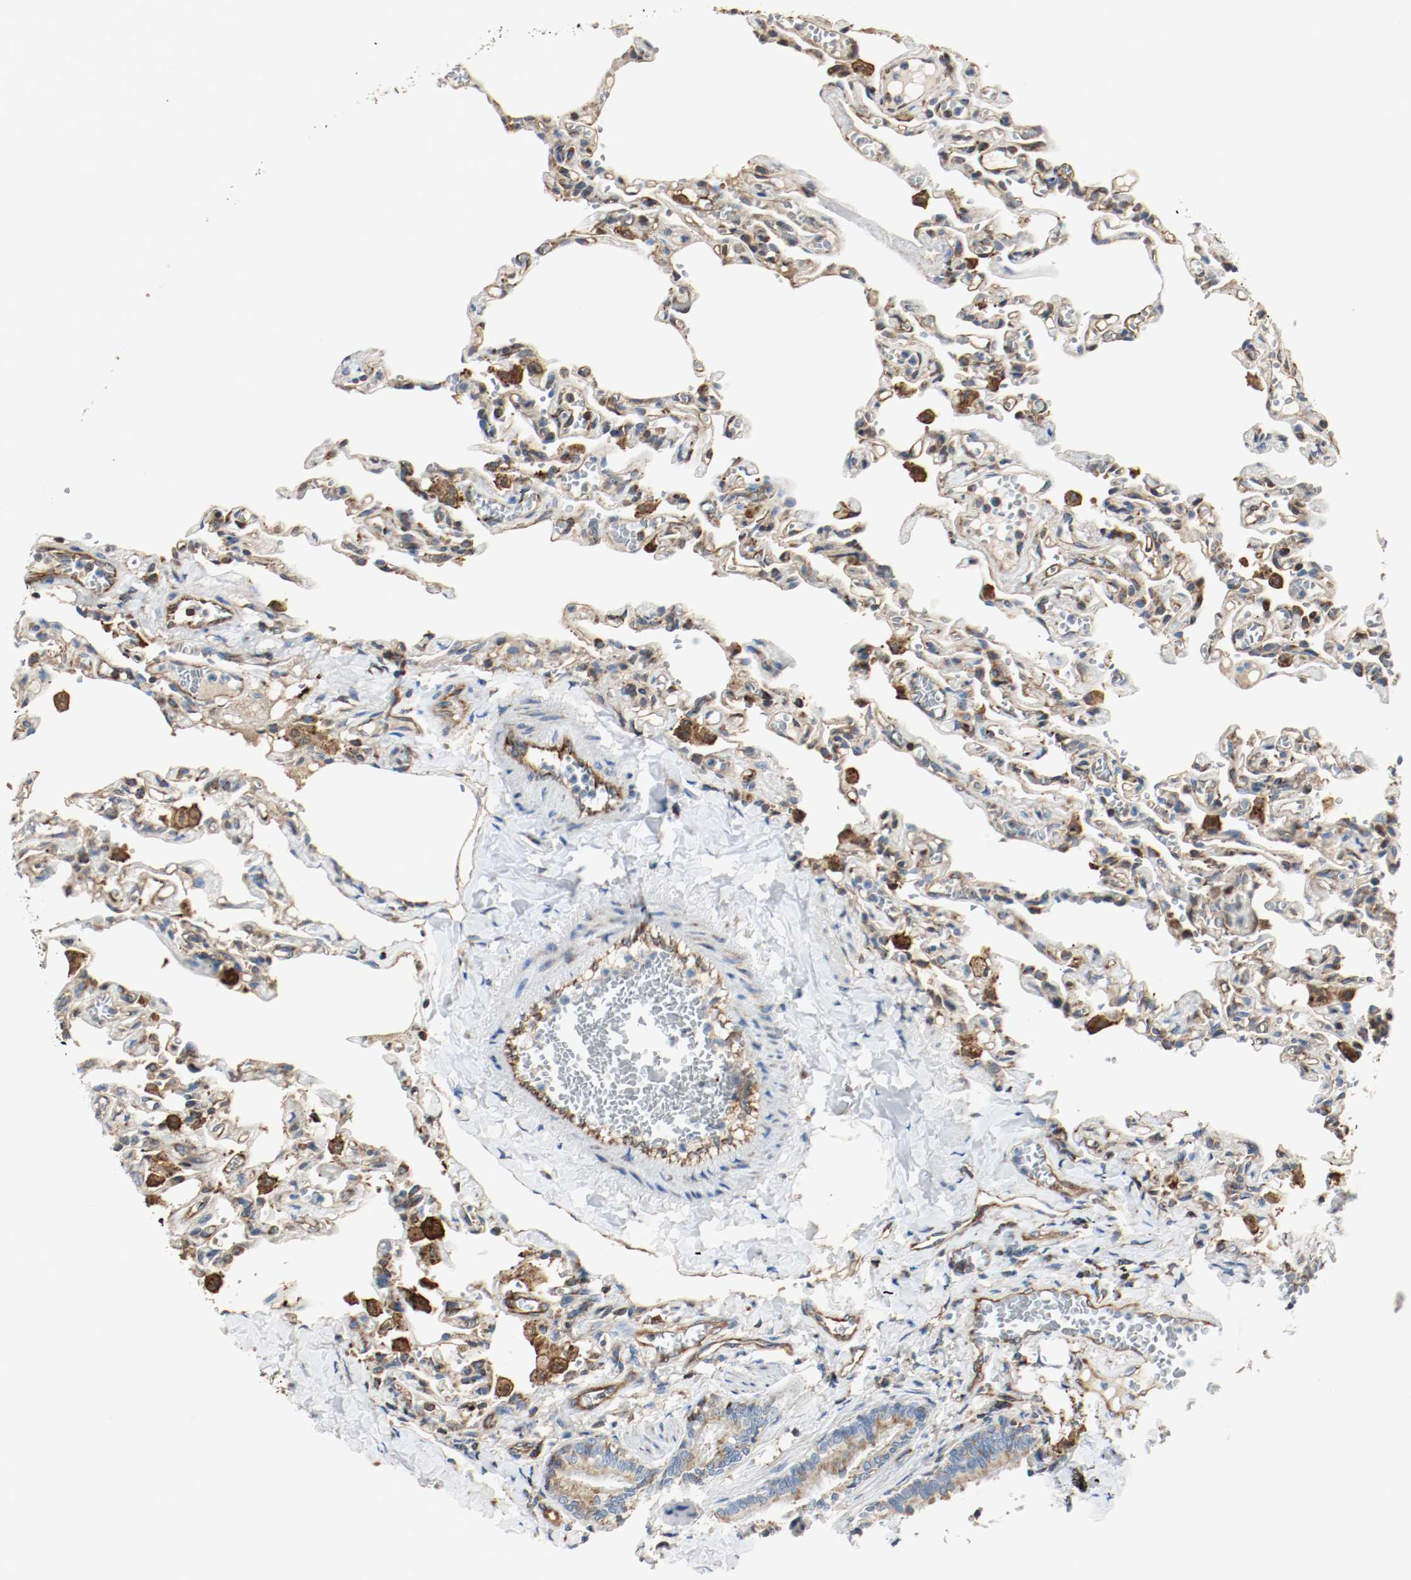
{"staining": {"intensity": "moderate", "quantity": ">75%", "location": "cytoplasmic/membranous"}, "tissue": "lung", "cell_type": "Alveolar cells", "image_type": "normal", "snomed": [{"axis": "morphology", "description": "Normal tissue, NOS"}, {"axis": "topography", "description": "Lung"}], "caption": "Protein expression analysis of unremarkable human lung reveals moderate cytoplasmic/membranous expression in about >75% of alveolar cells.", "gene": "PLCG1", "patient": {"sex": "male", "age": 21}}